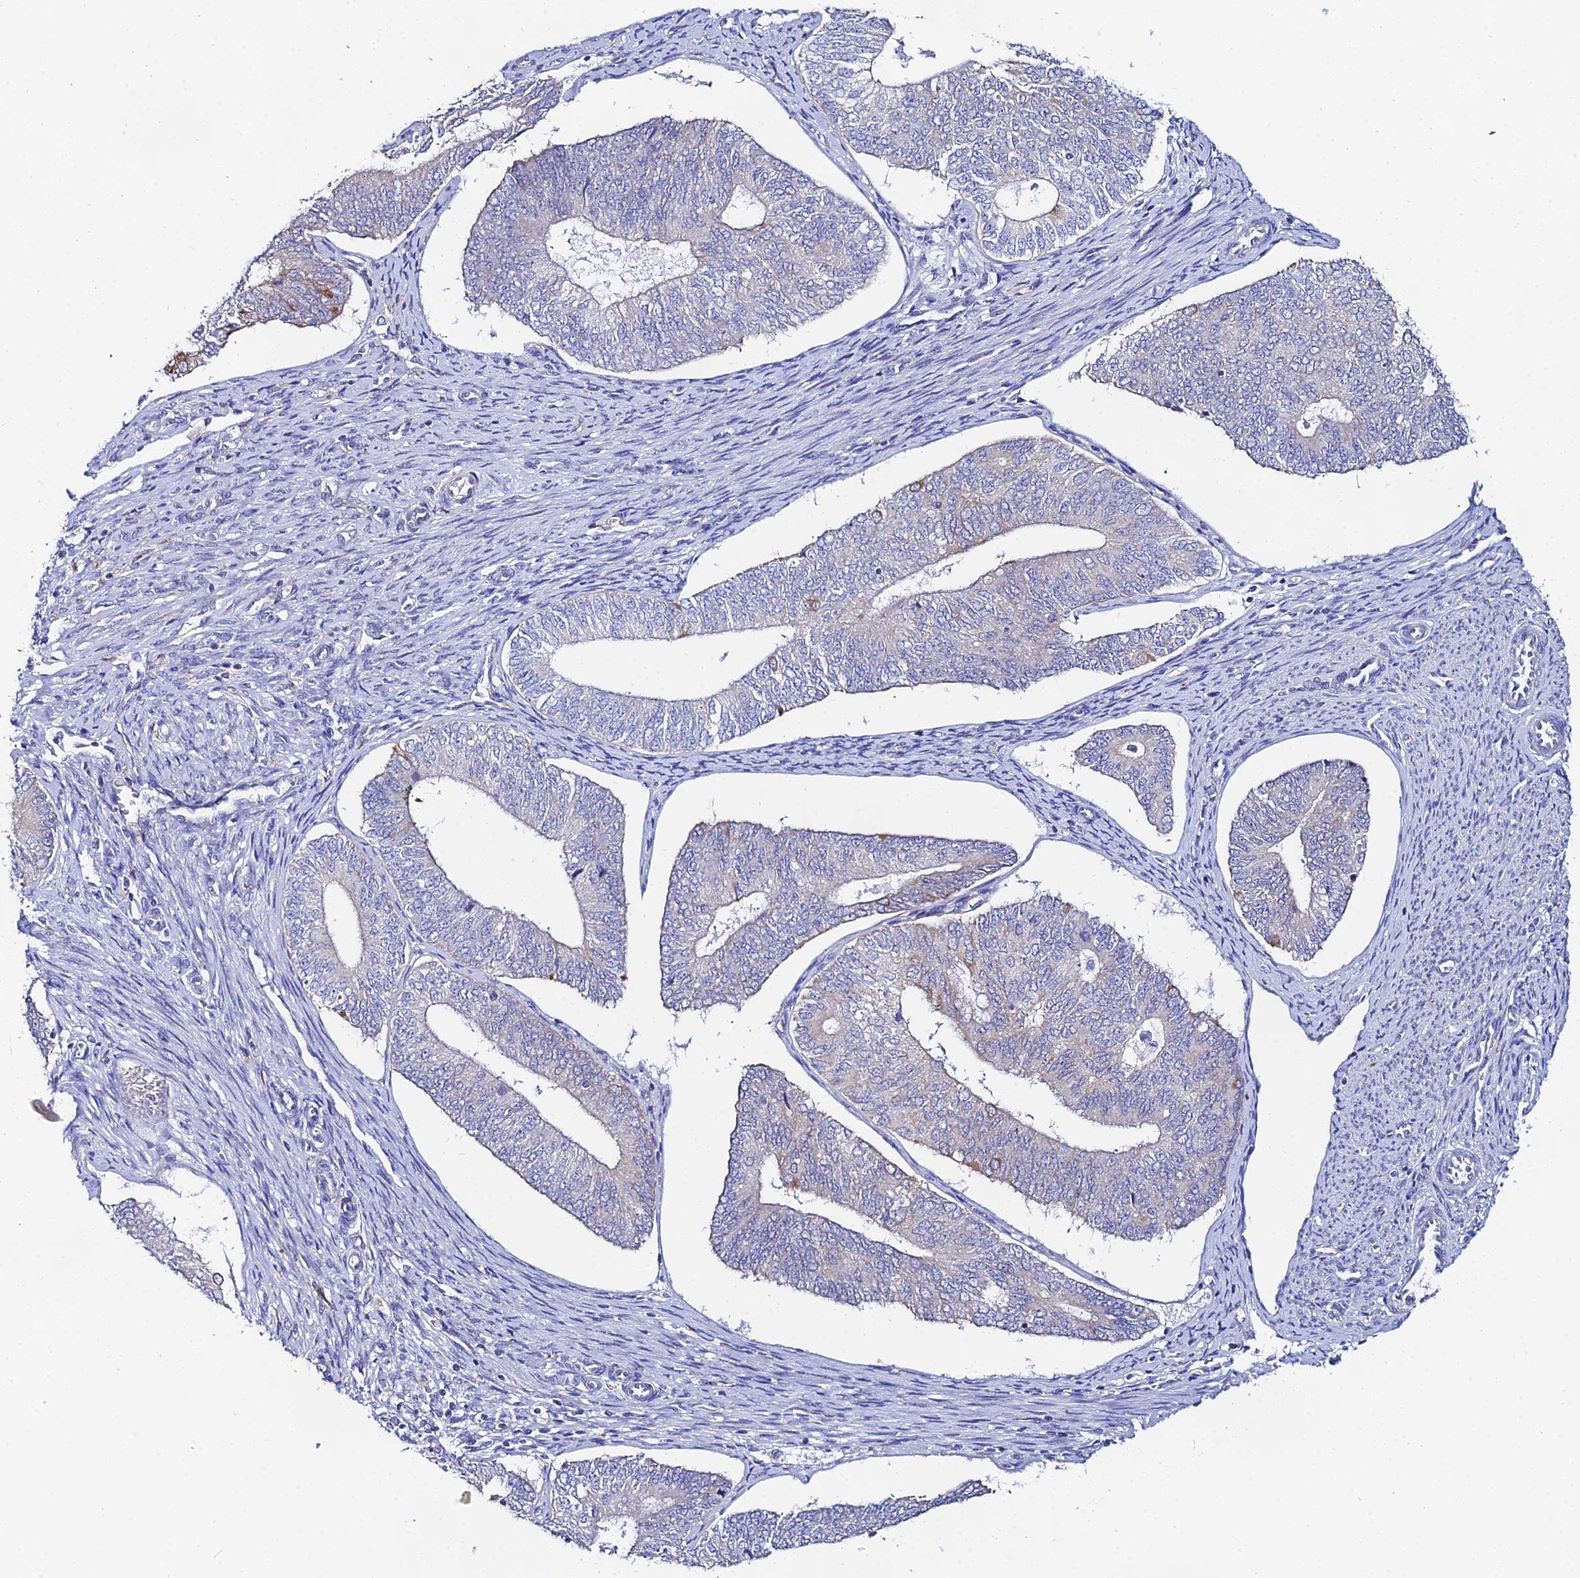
{"staining": {"intensity": "negative", "quantity": "none", "location": "none"}, "tissue": "endometrial cancer", "cell_type": "Tumor cells", "image_type": "cancer", "snomed": [{"axis": "morphology", "description": "Adenocarcinoma, NOS"}, {"axis": "topography", "description": "Endometrium"}], "caption": "Immunohistochemistry (IHC) of human endometrial cancer shows no expression in tumor cells. (DAB immunohistochemistry visualized using brightfield microscopy, high magnification).", "gene": "PPP2R2C", "patient": {"sex": "female", "age": 68}}